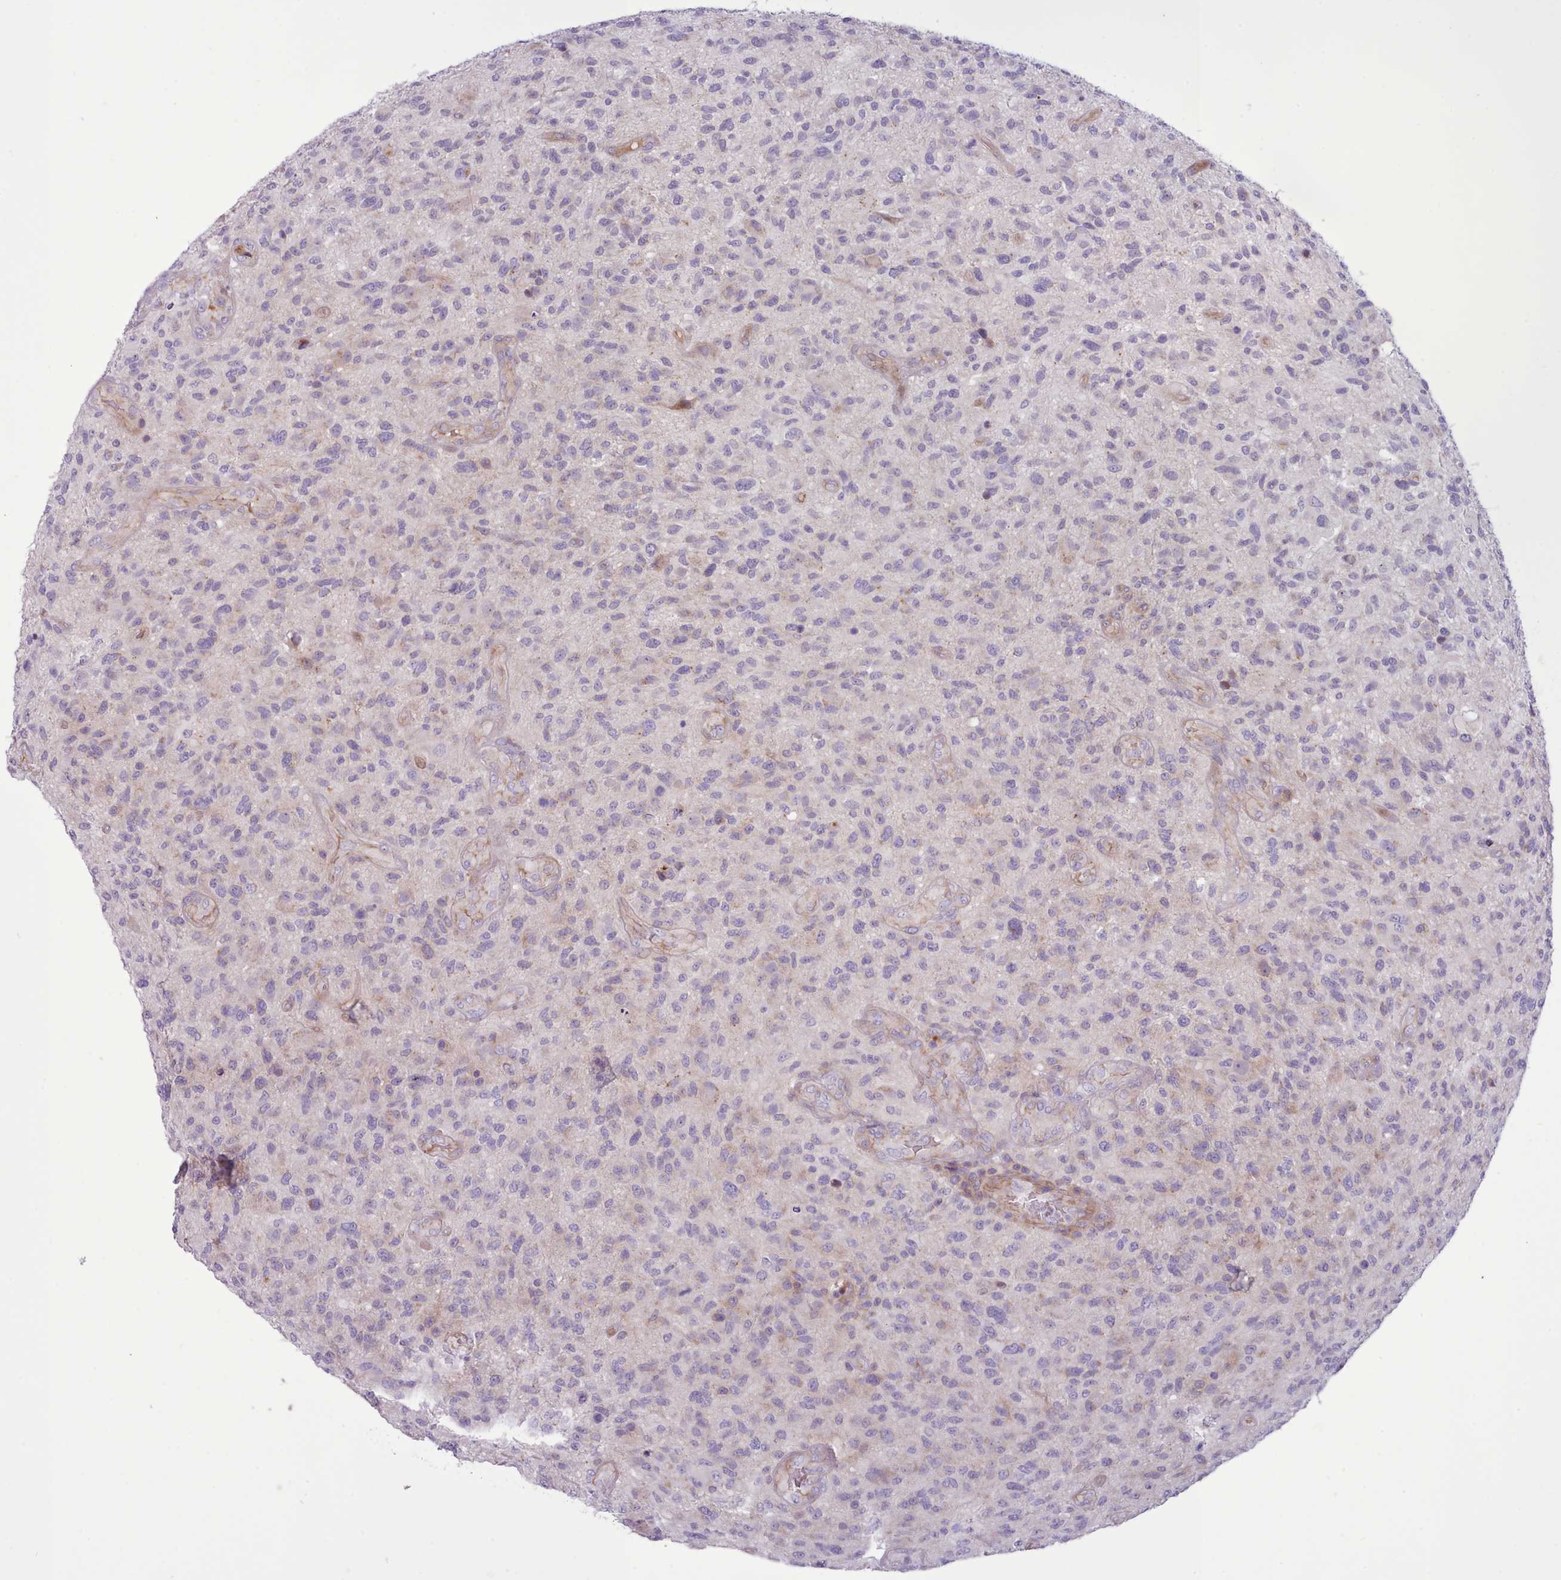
{"staining": {"intensity": "negative", "quantity": "none", "location": "none"}, "tissue": "glioma", "cell_type": "Tumor cells", "image_type": "cancer", "snomed": [{"axis": "morphology", "description": "Glioma, malignant, High grade"}, {"axis": "topography", "description": "Brain"}], "caption": "Histopathology image shows no significant protein staining in tumor cells of glioma.", "gene": "TENT4B", "patient": {"sex": "male", "age": 47}}